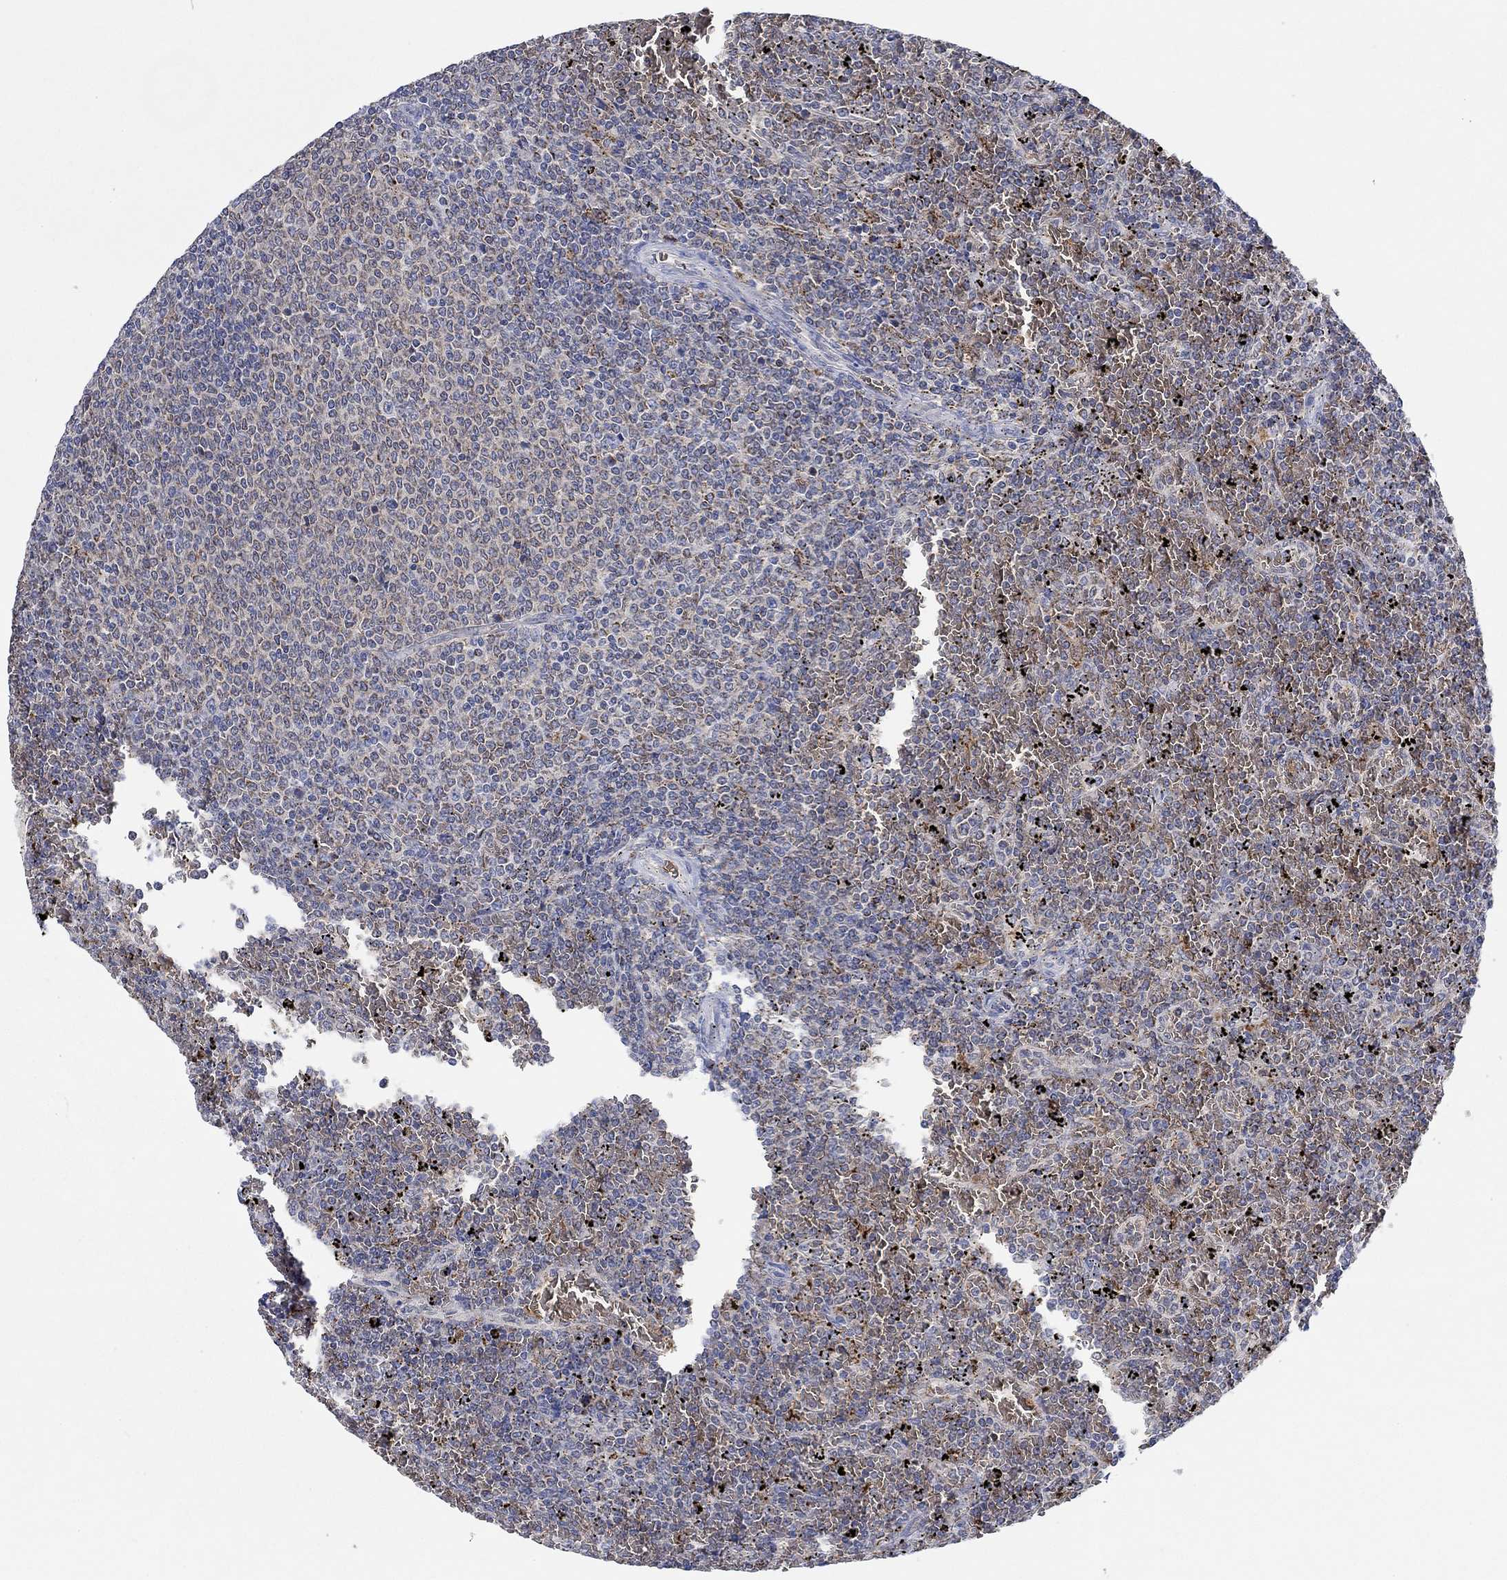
{"staining": {"intensity": "negative", "quantity": "none", "location": "none"}, "tissue": "lymphoma", "cell_type": "Tumor cells", "image_type": "cancer", "snomed": [{"axis": "morphology", "description": "Malignant lymphoma, non-Hodgkin's type, Low grade"}, {"axis": "topography", "description": "Spleen"}], "caption": "This is a micrograph of immunohistochemistry (IHC) staining of malignant lymphoma, non-Hodgkin's type (low-grade), which shows no positivity in tumor cells.", "gene": "MPP1", "patient": {"sex": "female", "age": 77}}